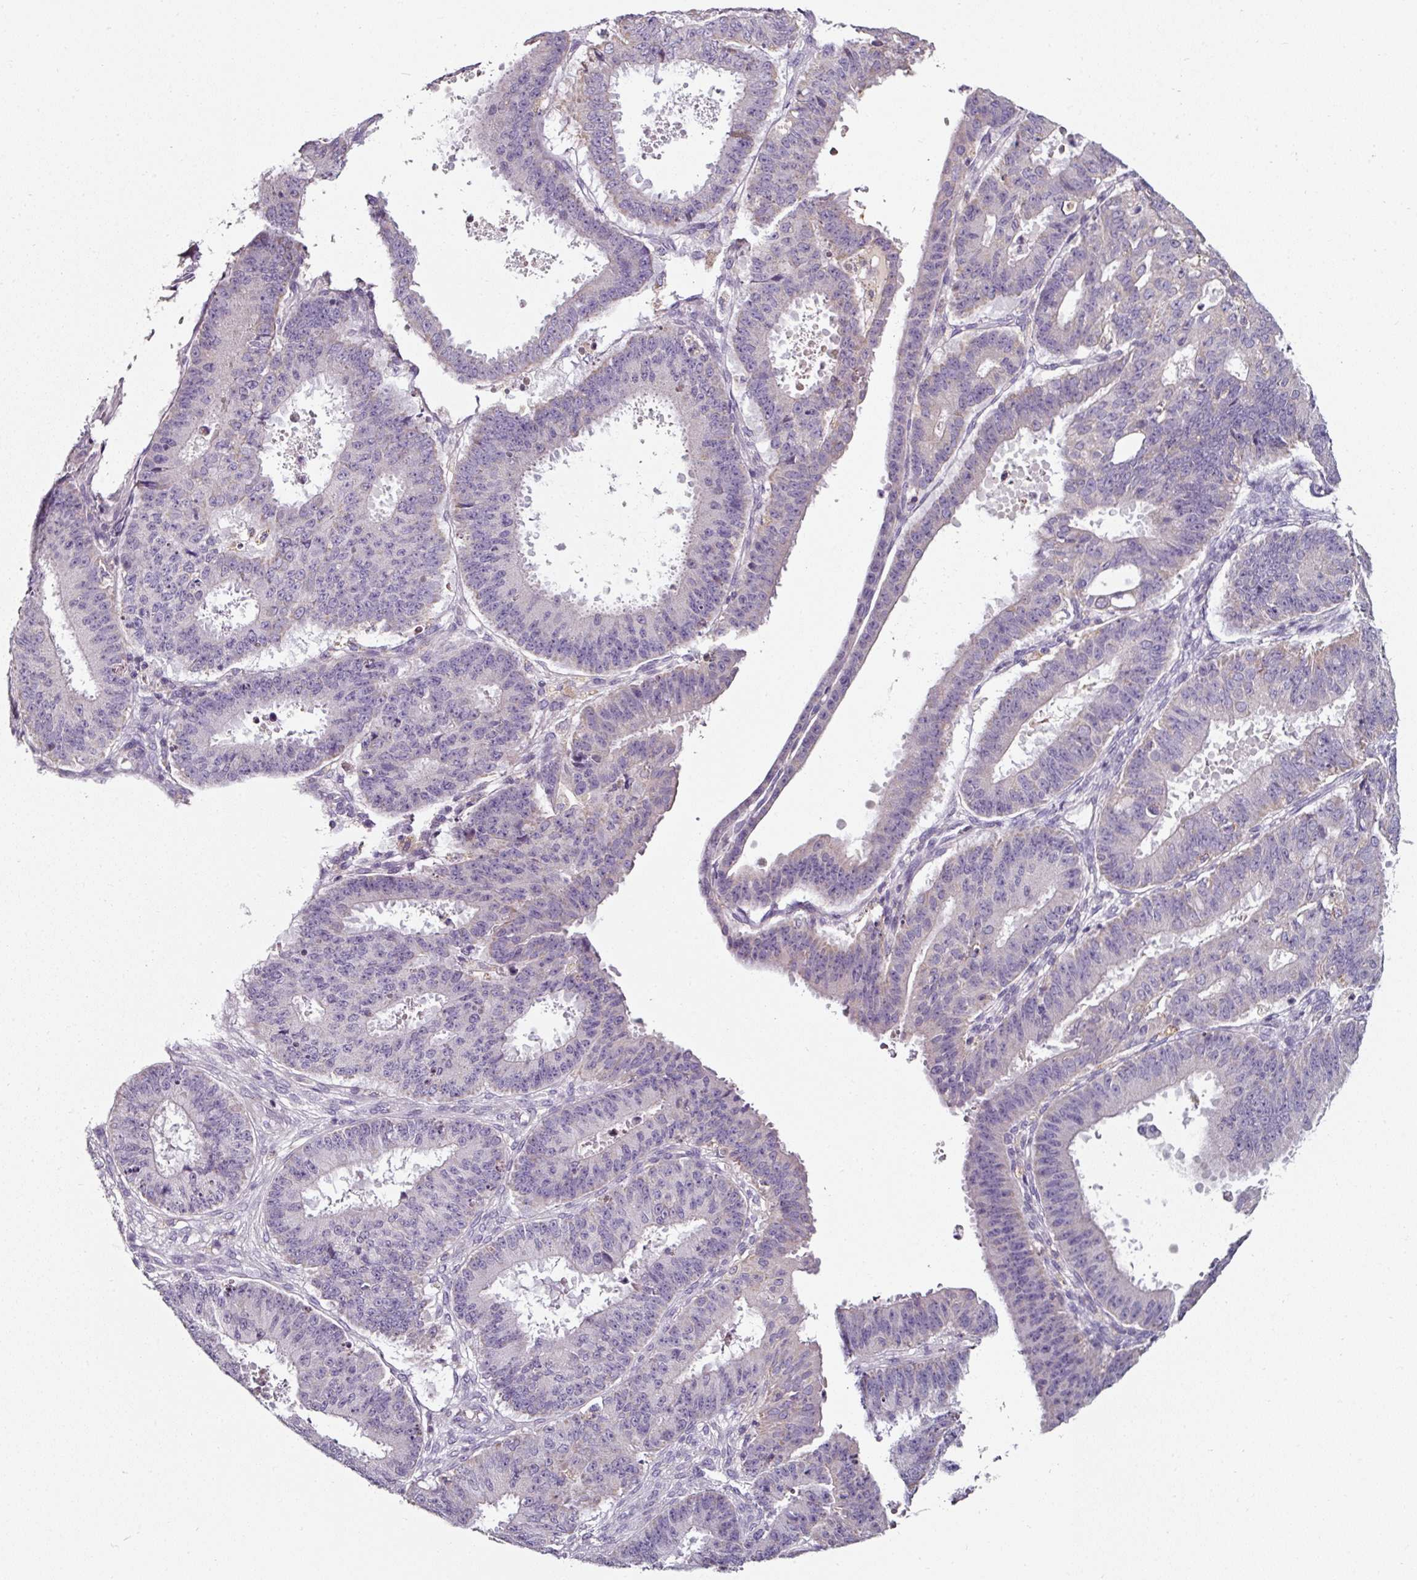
{"staining": {"intensity": "negative", "quantity": "none", "location": "none"}, "tissue": "ovarian cancer", "cell_type": "Tumor cells", "image_type": "cancer", "snomed": [{"axis": "morphology", "description": "Carcinoma, endometroid"}, {"axis": "topography", "description": "Appendix"}, {"axis": "topography", "description": "Ovary"}], "caption": "This is an immunohistochemistry (IHC) histopathology image of ovarian cancer (endometroid carcinoma). There is no expression in tumor cells.", "gene": "CAP2", "patient": {"sex": "female", "age": 42}}